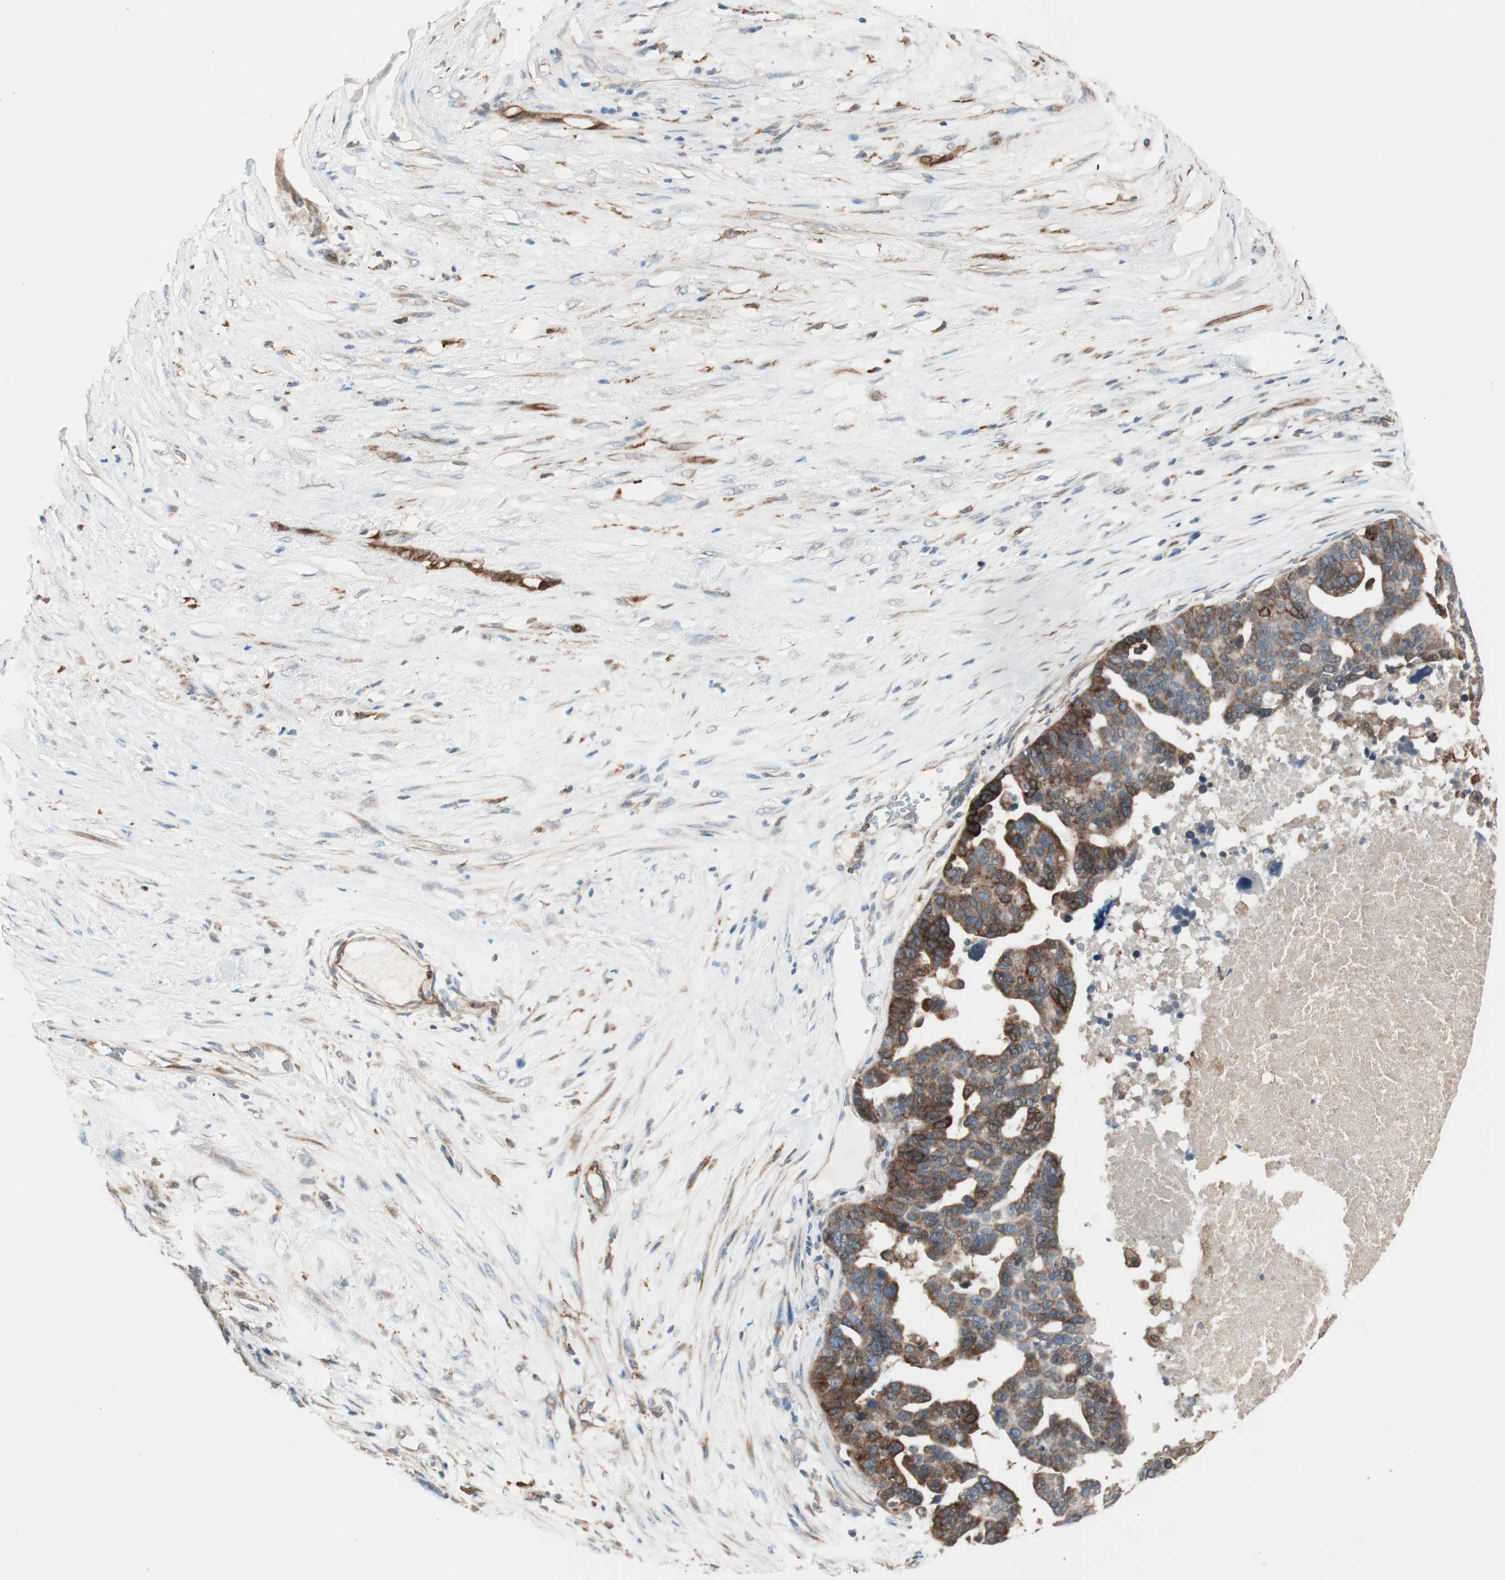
{"staining": {"intensity": "strong", "quantity": ">75%", "location": "cytoplasmic/membranous"}, "tissue": "ovarian cancer", "cell_type": "Tumor cells", "image_type": "cancer", "snomed": [{"axis": "morphology", "description": "Cystadenocarcinoma, serous, NOS"}, {"axis": "topography", "description": "Ovary"}], "caption": "Immunohistochemical staining of ovarian cancer demonstrates high levels of strong cytoplasmic/membranous protein expression in about >75% of tumor cells.", "gene": "STAB1", "patient": {"sex": "female", "age": 59}}